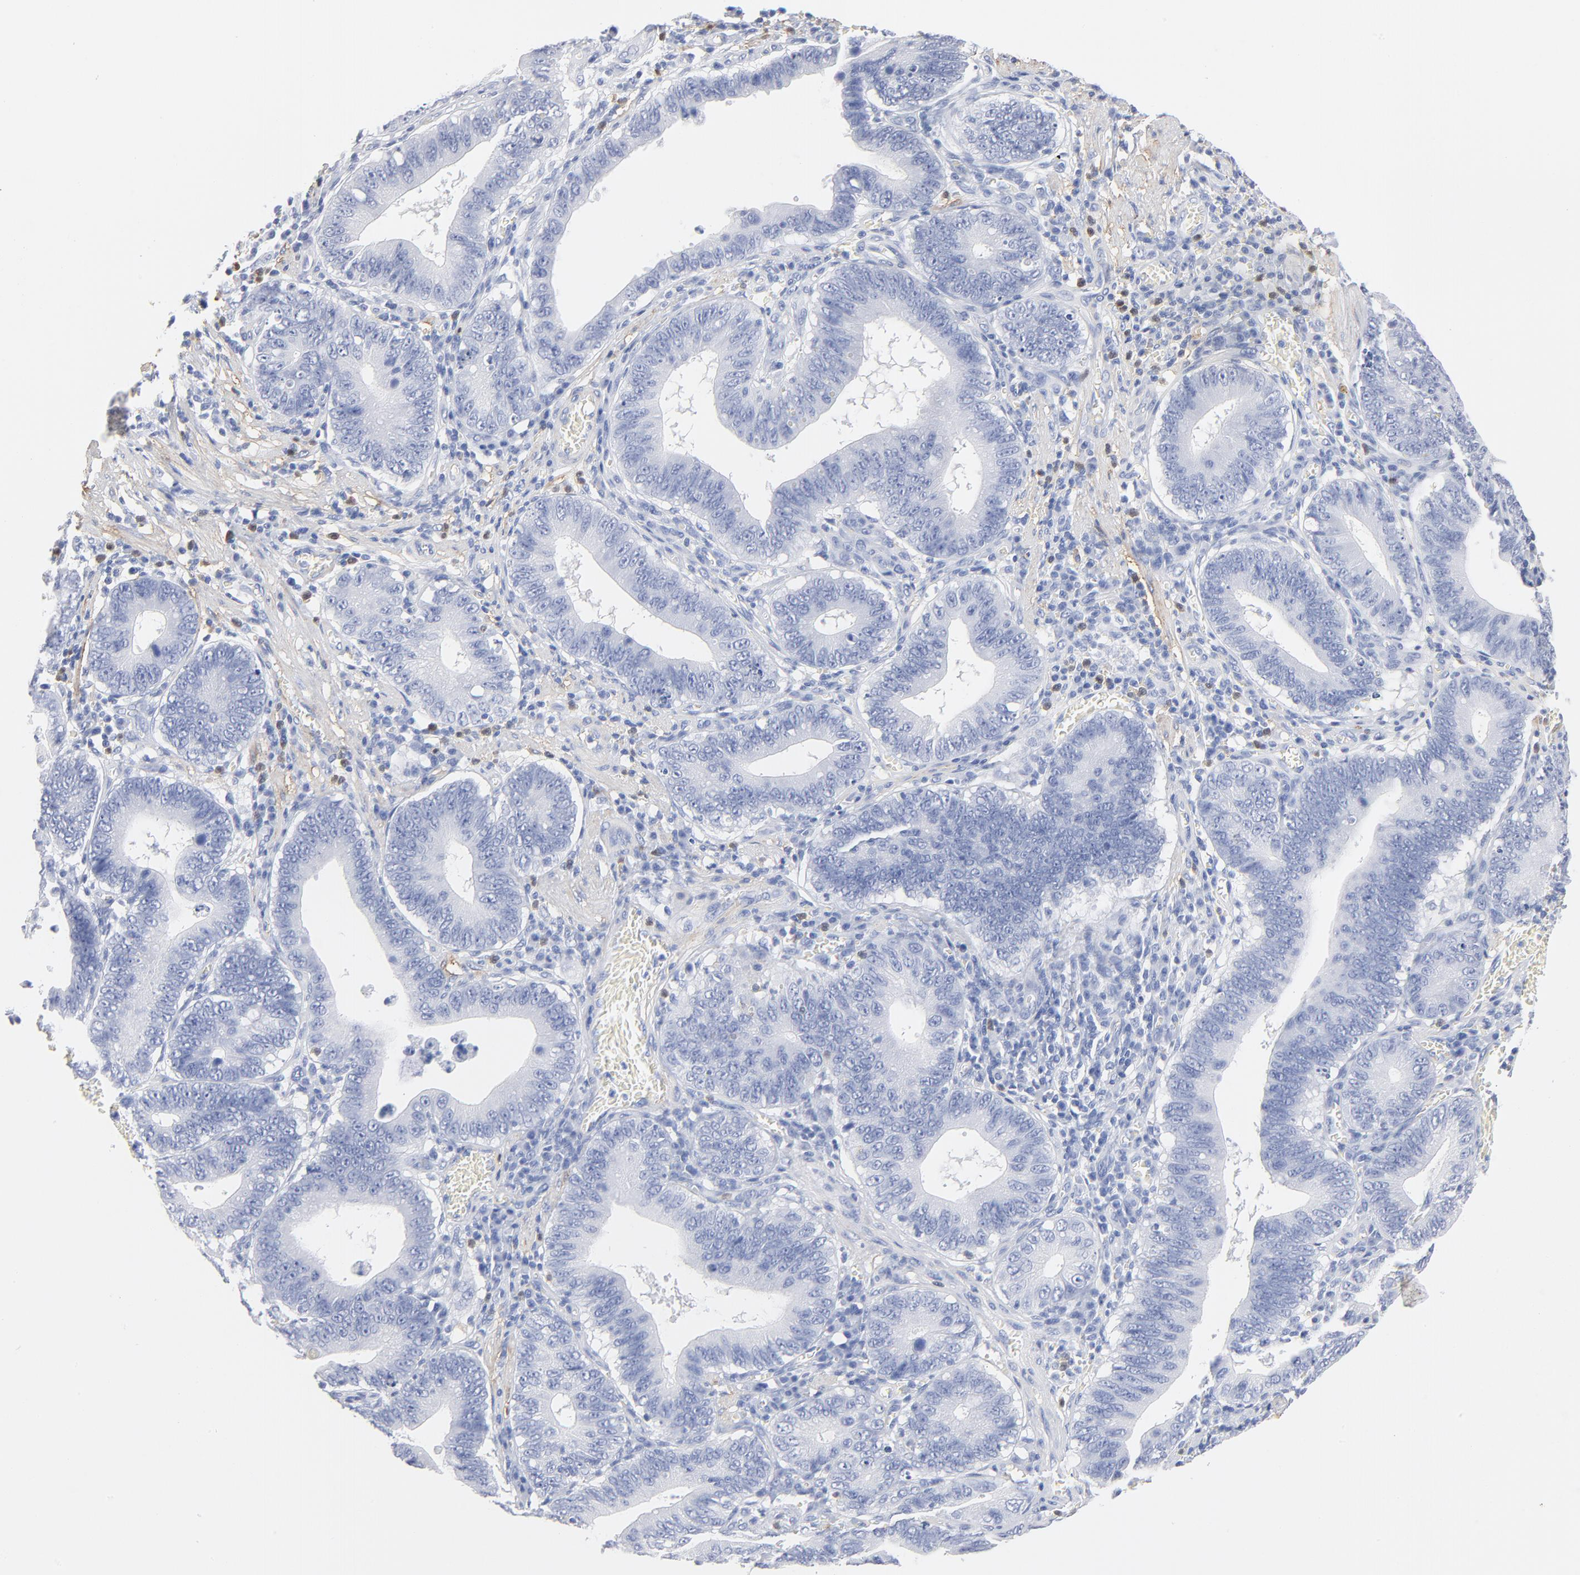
{"staining": {"intensity": "negative", "quantity": "none", "location": "none"}, "tissue": "stomach cancer", "cell_type": "Tumor cells", "image_type": "cancer", "snomed": [{"axis": "morphology", "description": "Adenocarcinoma, NOS"}, {"axis": "topography", "description": "Stomach"}, {"axis": "topography", "description": "Gastric cardia"}], "caption": "IHC photomicrograph of stomach cancer (adenocarcinoma) stained for a protein (brown), which displays no positivity in tumor cells. (Stains: DAB (3,3'-diaminobenzidine) IHC with hematoxylin counter stain, Microscopy: brightfield microscopy at high magnification).", "gene": "AGTR1", "patient": {"sex": "male", "age": 59}}